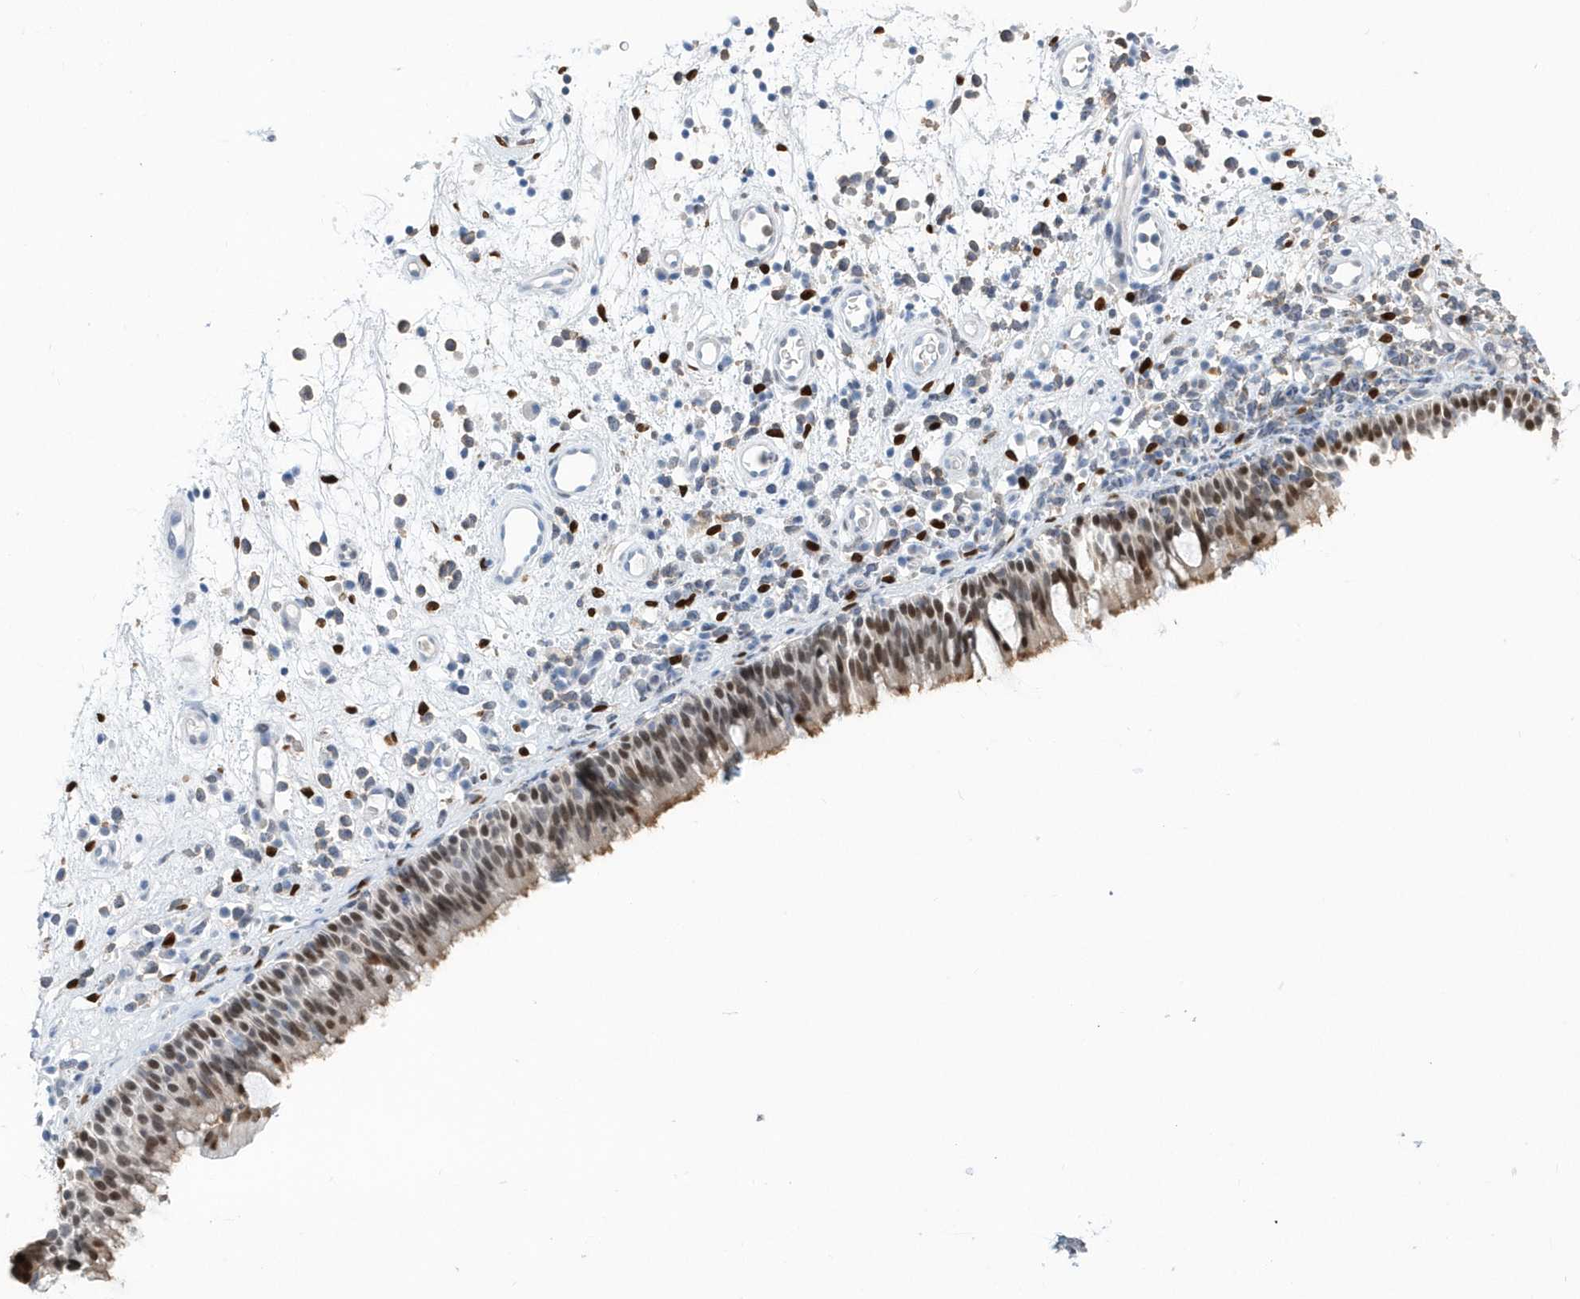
{"staining": {"intensity": "moderate", "quantity": "25%-75%", "location": "cytoplasmic/membranous,nuclear"}, "tissue": "nasopharynx", "cell_type": "Respiratory epithelial cells", "image_type": "normal", "snomed": [{"axis": "morphology", "description": "Normal tissue, NOS"}, {"axis": "morphology", "description": "Inflammation, NOS"}, {"axis": "morphology", "description": "Malignant melanoma, Metastatic site"}, {"axis": "topography", "description": "Nasopharynx"}], "caption": "Immunohistochemistry photomicrograph of normal nasopharynx stained for a protein (brown), which demonstrates medium levels of moderate cytoplasmic/membranous,nuclear expression in approximately 25%-75% of respiratory epithelial cells.", "gene": "MACROH2A2", "patient": {"sex": "male", "age": 70}}